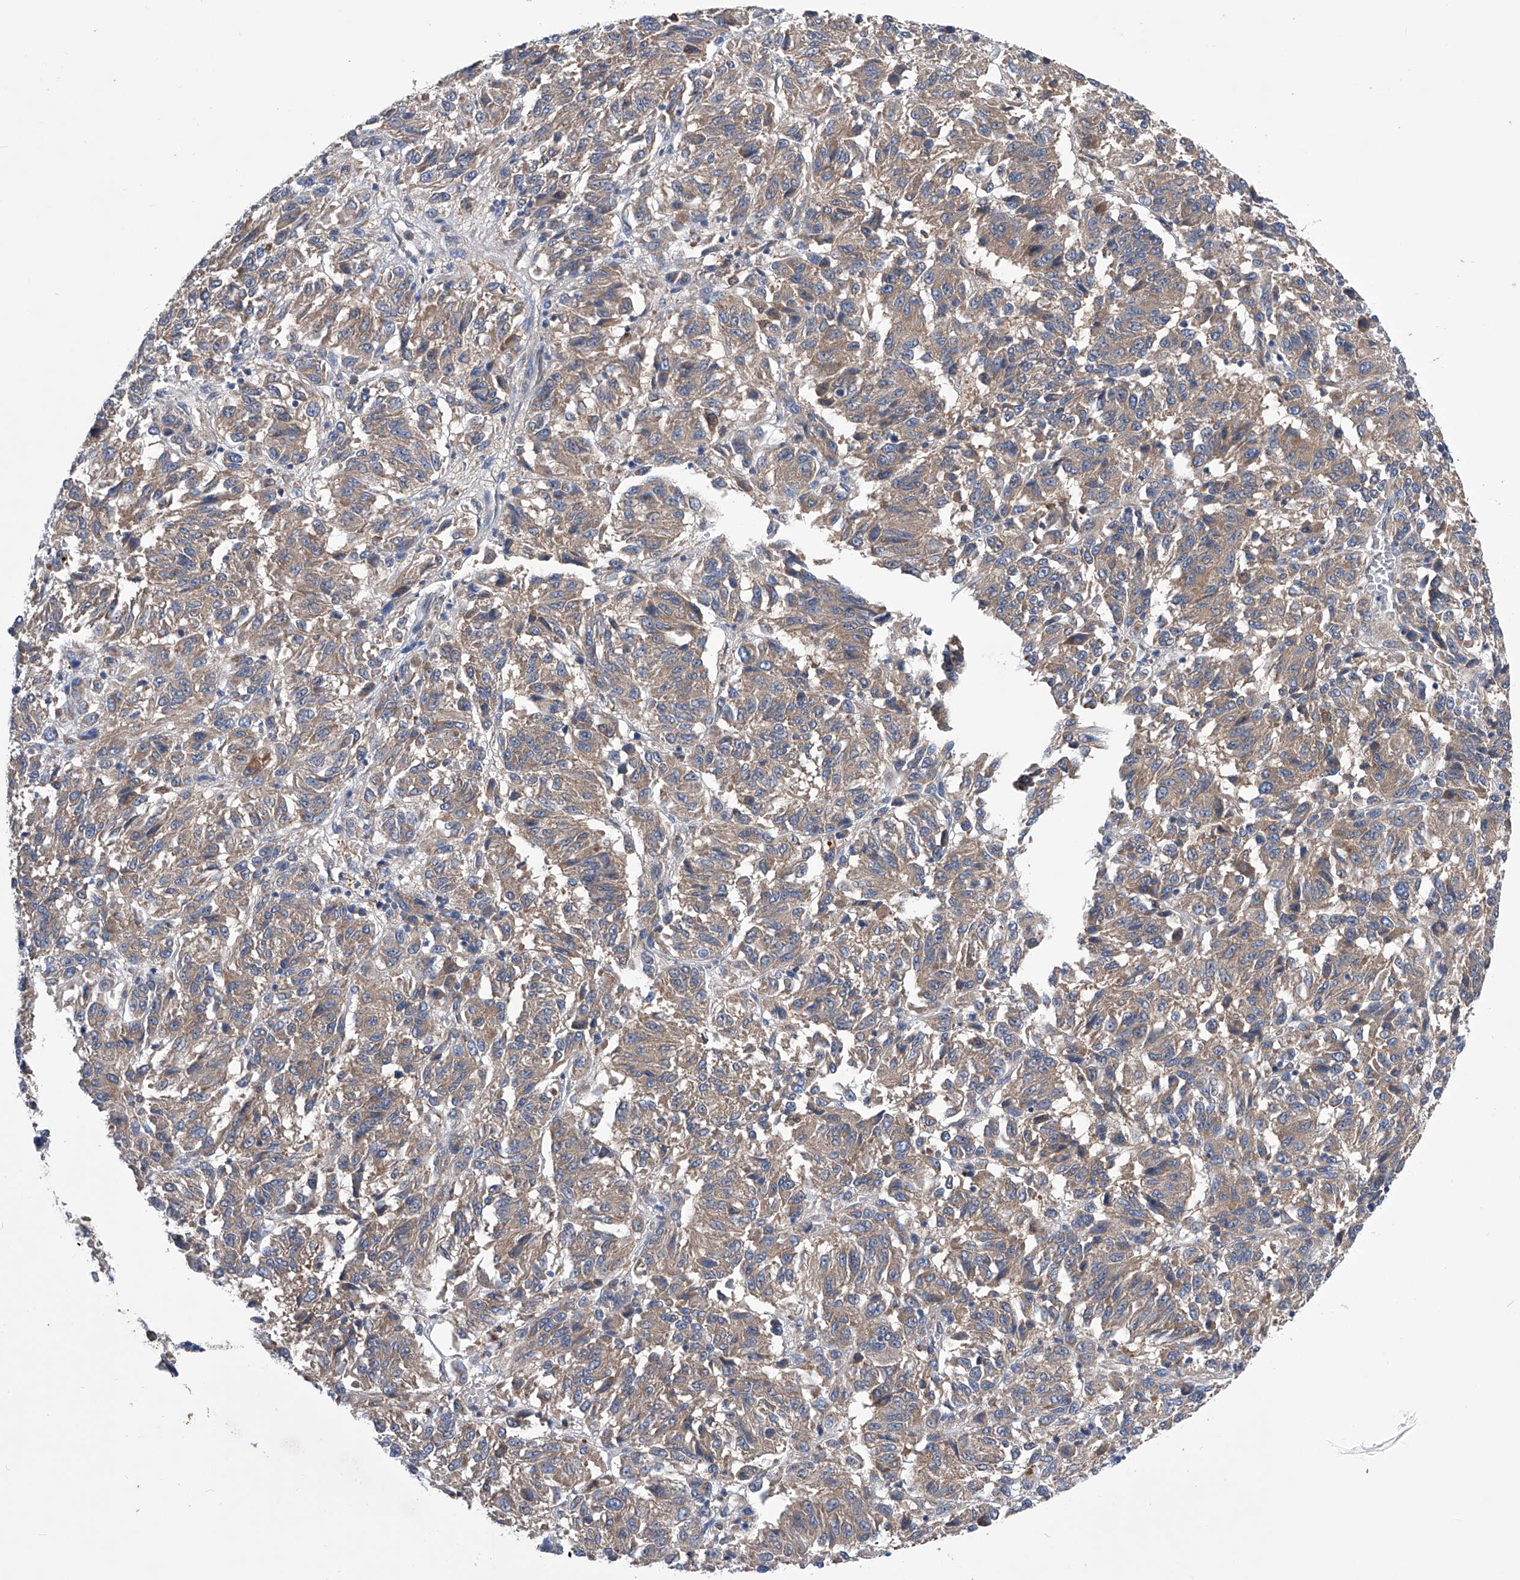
{"staining": {"intensity": "weak", "quantity": ">75%", "location": "cytoplasmic/membranous"}, "tissue": "melanoma", "cell_type": "Tumor cells", "image_type": "cancer", "snomed": [{"axis": "morphology", "description": "Malignant melanoma, Metastatic site"}, {"axis": "topography", "description": "Lung"}], "caption": "Tumor cells reveal low levels of weak cytoplasmic/membranous positivity in about >75% of cells in human malignant melanoma (metastatic site).", "gene": "SPATA20", "patient": {"sex": "male", "age": 64}}